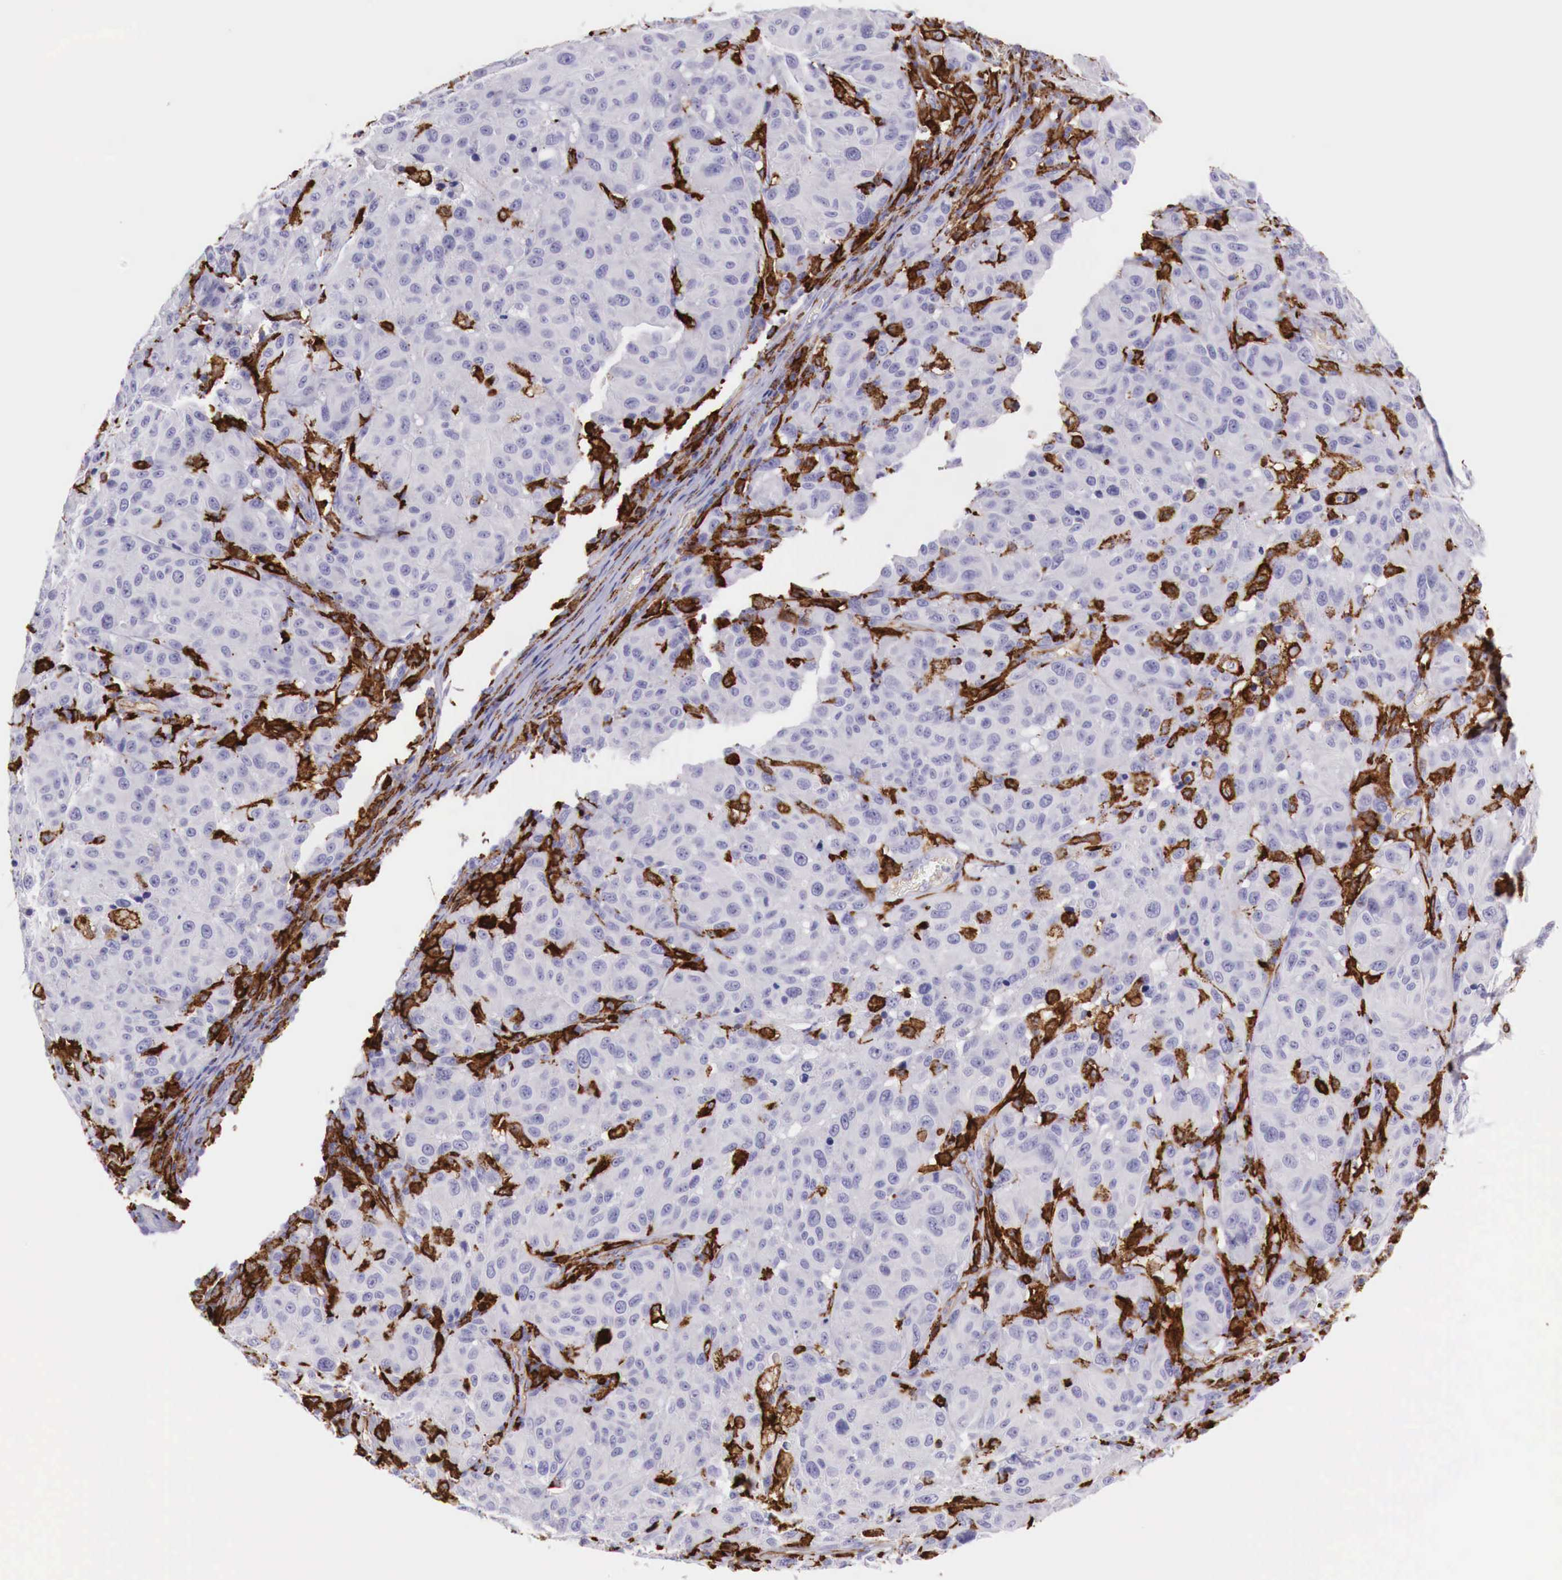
{"staining": {"intensity": "negative", "quantity": "none", "location": "none"}, "tissue": "melanoma", "cell_type": "Tumor cells", "image_type": "cancer", "snomed": [{"axis": "morphology", "description": "Malignant melanoma, NOS"}, {"axis": "topography", "description": "Skin"}], "caption": "Malignant melanoma stained for a protein using IHC displays no staining tumor cells.", "gene": "MSR1", "patient": {"sex": "female", "age": 77}}